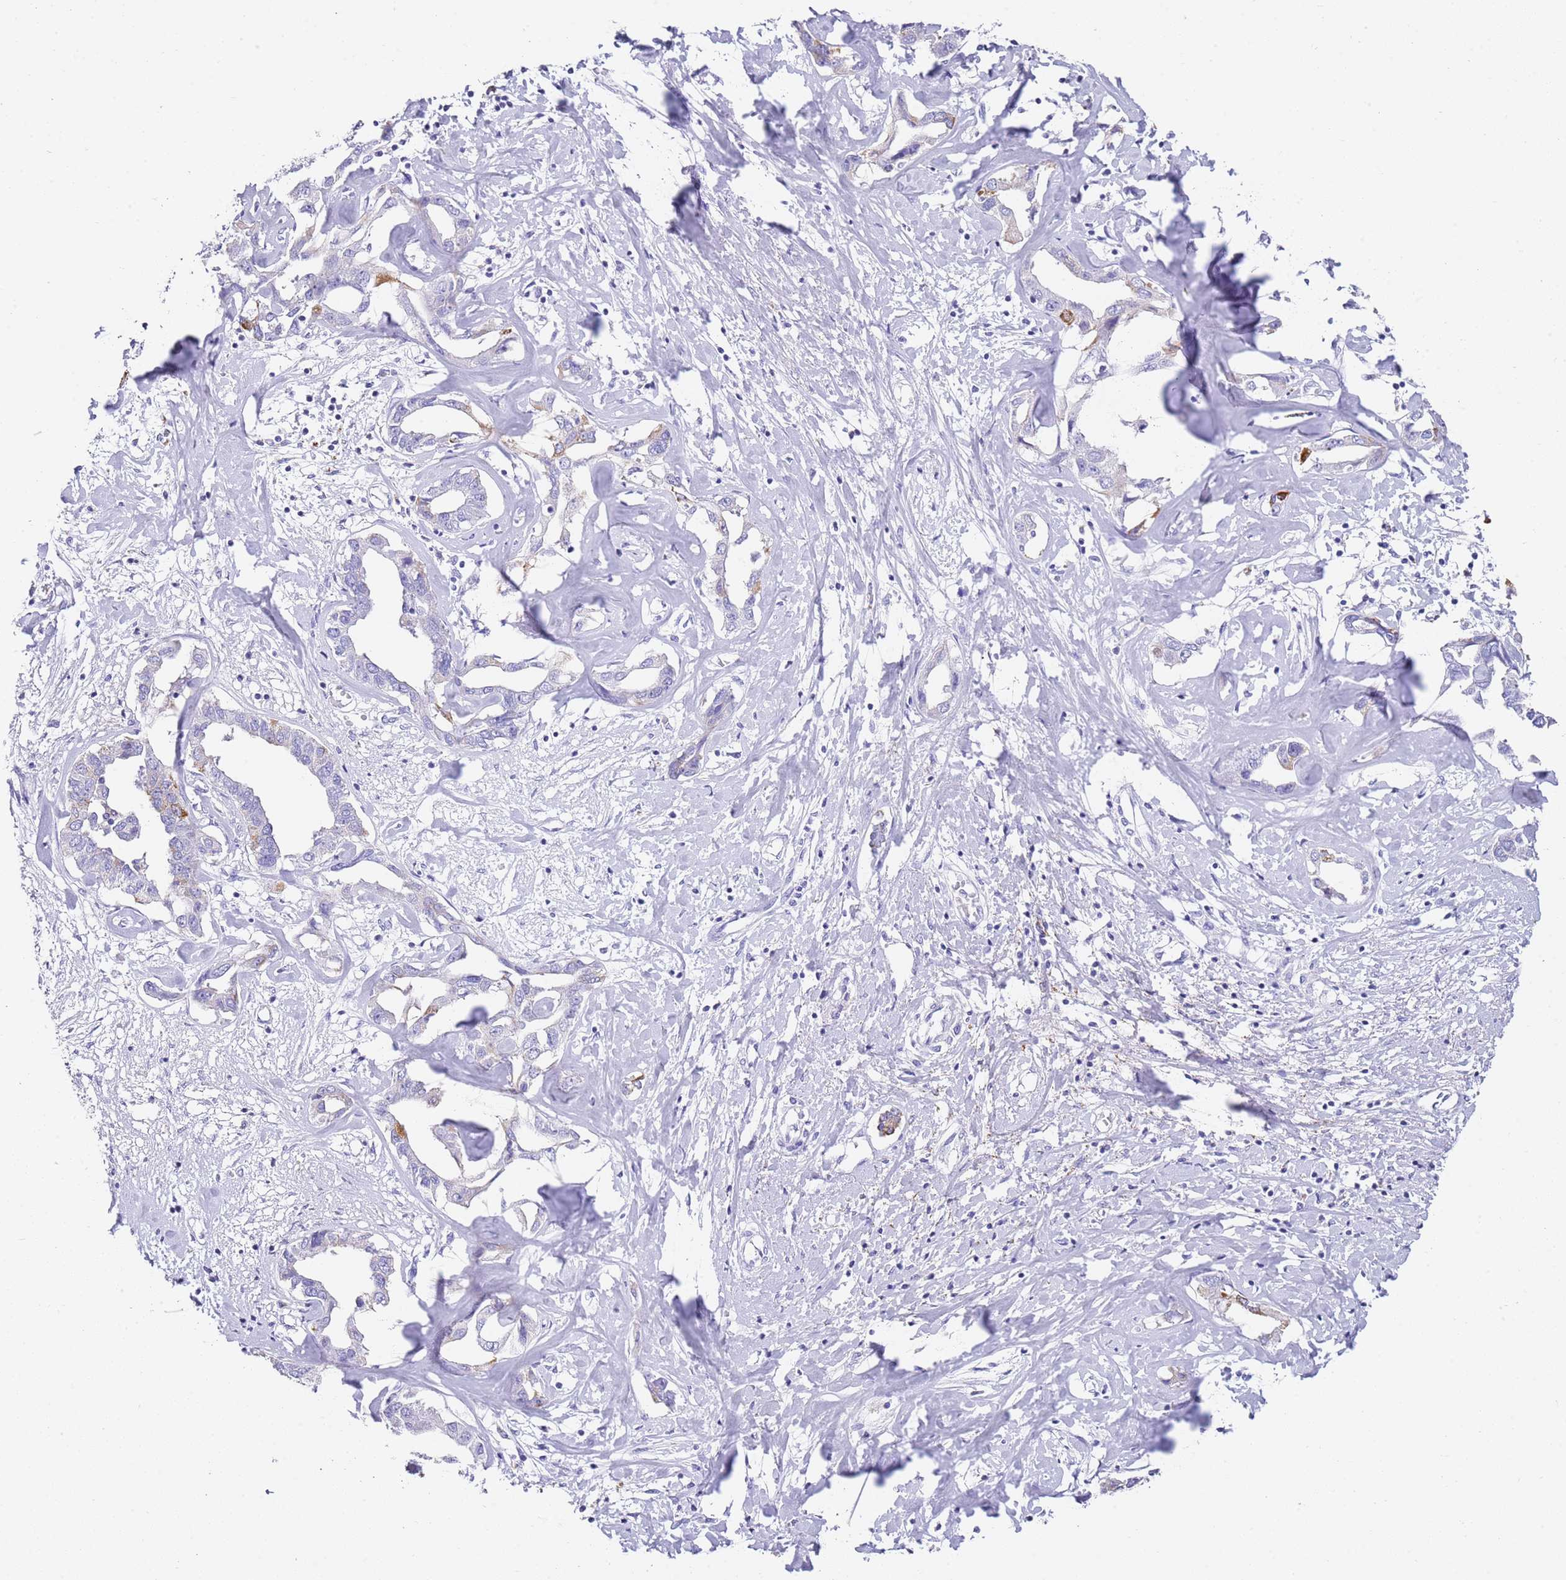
{"staining": {"intensity": "negative", "quantity": "none", "location": "none"}, "tissue": "liver cancer", "cell_type": "Tumor cells", "image_type": "cancer", "snomed": [{"axis": "morphology", "description": "Cholangiocarcinoma"}, {"axis": "topography", "description": "Liver"}], "caption": "Micrograph shows no protein expression in tumor cells of liver cancer tissue.", "gene": "PTBP2", "patient": {"sex": "male", "age": 59}}